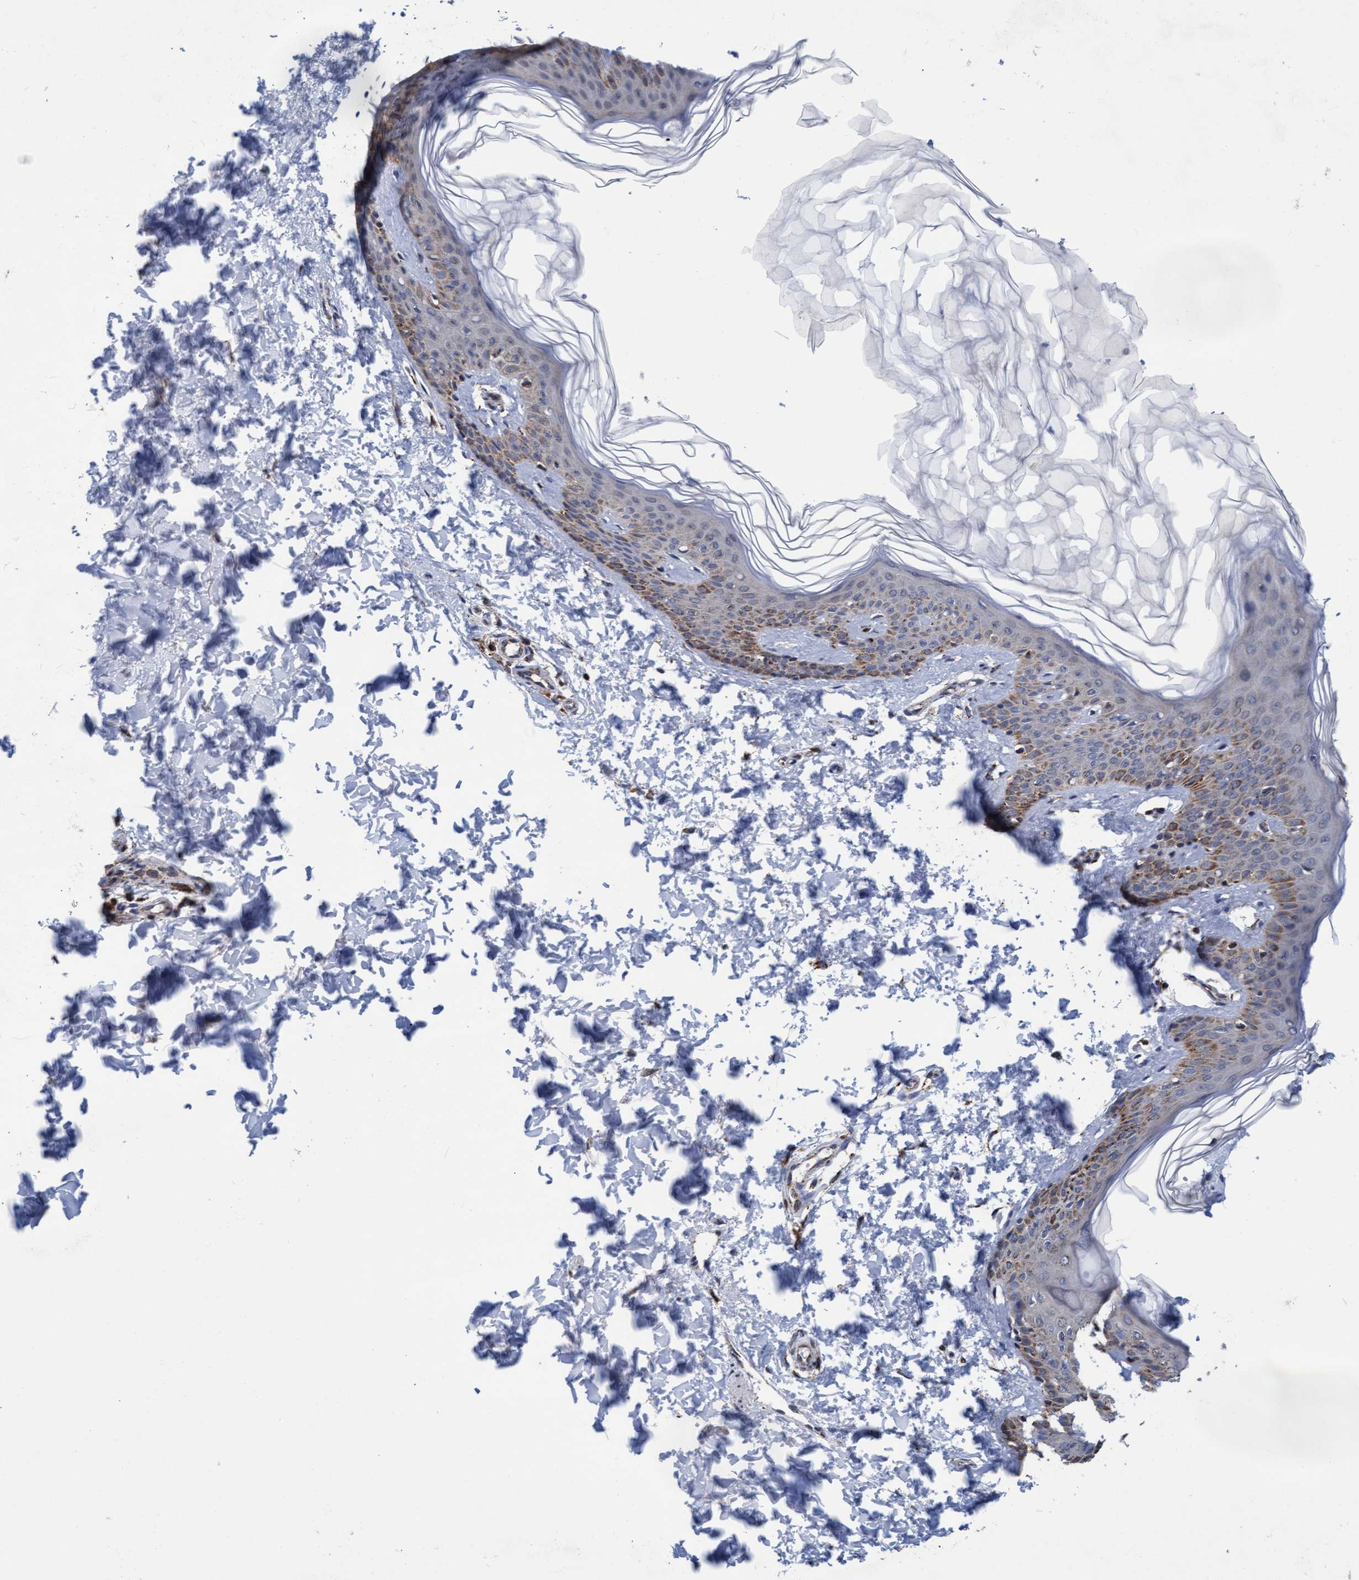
{"staining": {"intensity": "moderate", "quantity": ">75%", "location": "cytoplasmic/membranous"}, "tissue": "skin", "cell_type": "Fibroblasts", "image_type": "normal", "snomed": [{"axis": "morphology", "description": "Normal tissue, NOS"}, {"axis": "morphology", "description": "Neoplasm, benign, NOS"}, {"axis": "topography", "description": "Skin"}, {"axis": "topography", "description": "Soft tissue"}], "caption": "Skin stained for a protein (brown) exhibits moderate cytoplasmic/membranous positive expression in approximately >75% of fibroblasts.", "gene": "MRPL38", "patient": {"sex": "male", "age": 26}}